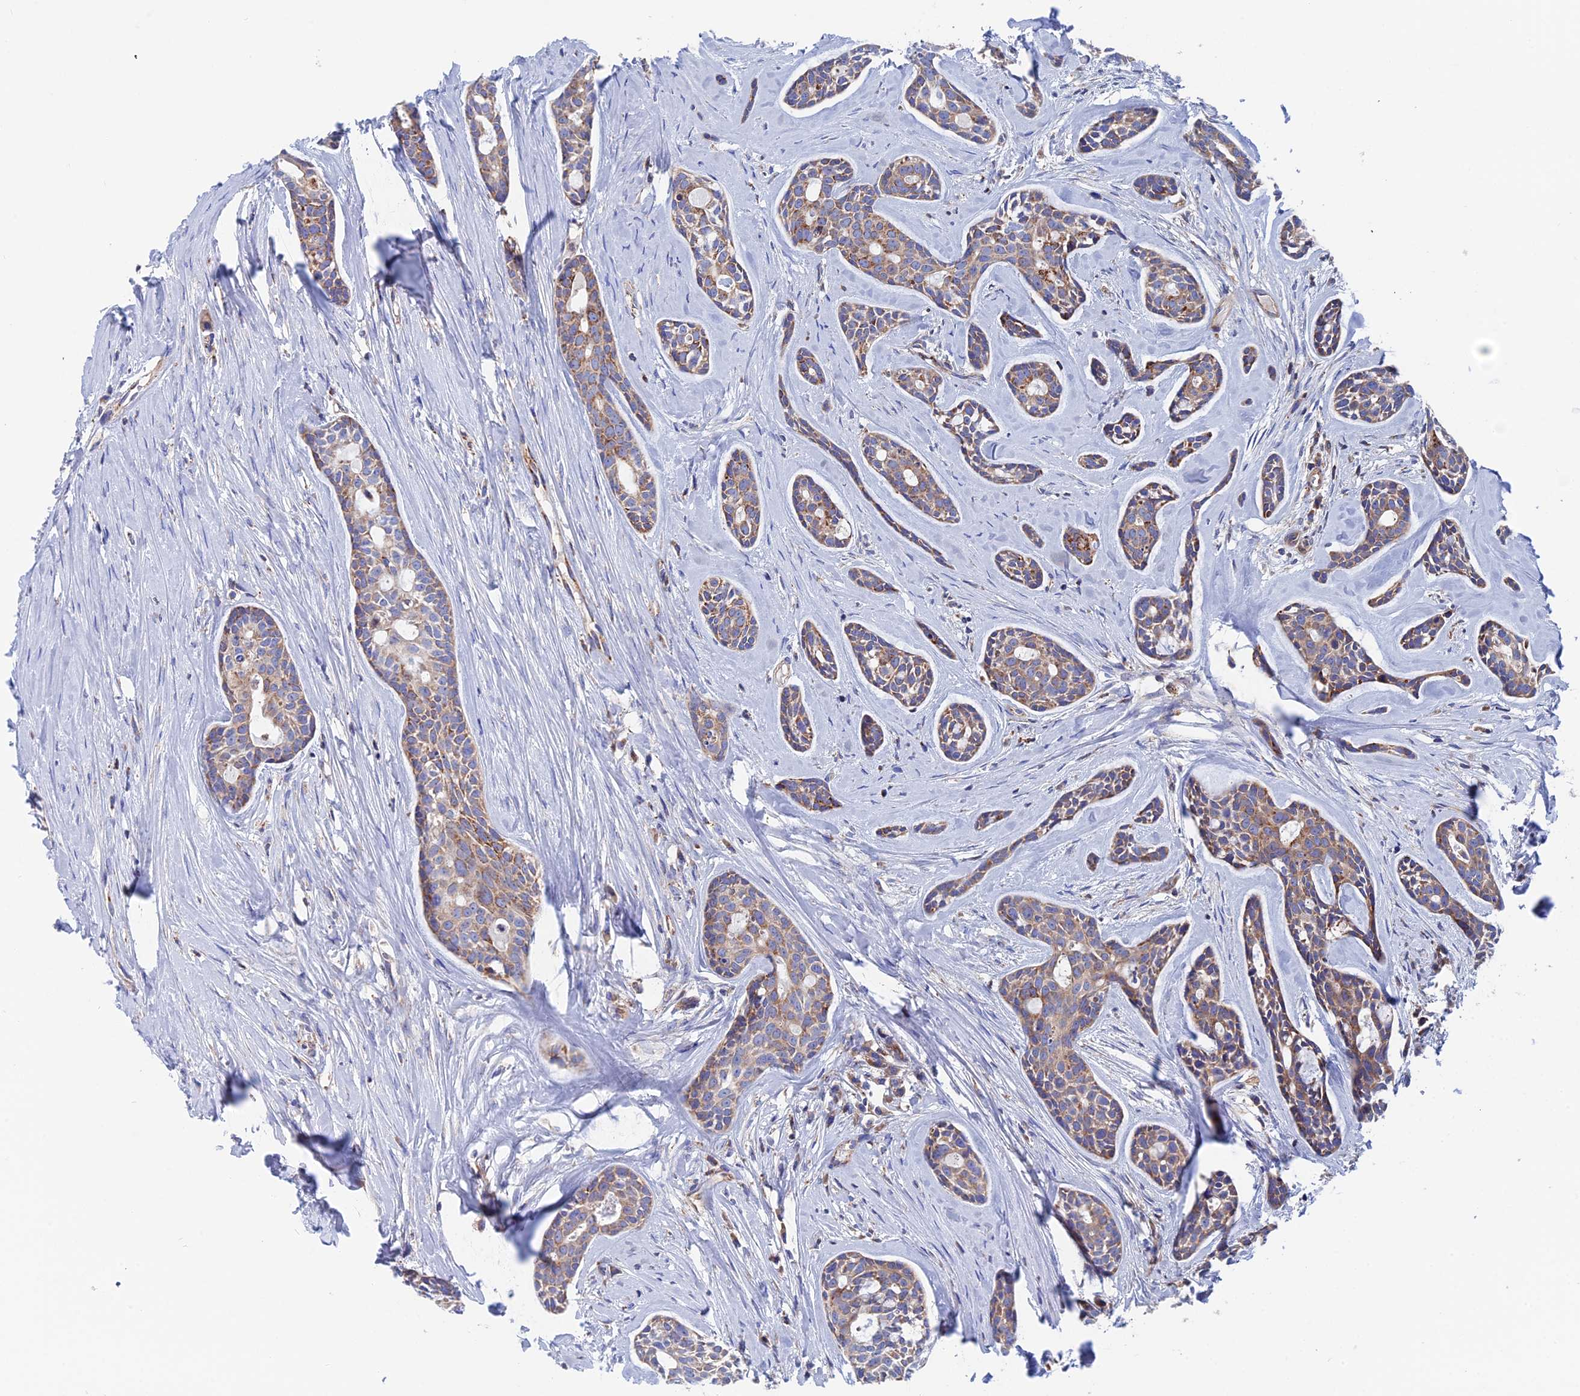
{"staining": {"intensity": "weak", "quantity": "<25%", "location": "cytoplasmic/membranous"}, "tissue": "head and neck cancer", "cell_type": "Tumor cells", "image_type": "cancer", "snomed": [{"axis": "morphology", "description": "Adenocarcinoma, NOS"}, {"axis": "topography", "description": "Subcutis"}, {"axis": "topography", "description": "Head-Neck"}], "caption": "Tumor cells are negative for protein expression in human head and neck cancer (adenocarcinoma).", "gene": "WDR83", "patient": {"sex": "female", "age": 73}}